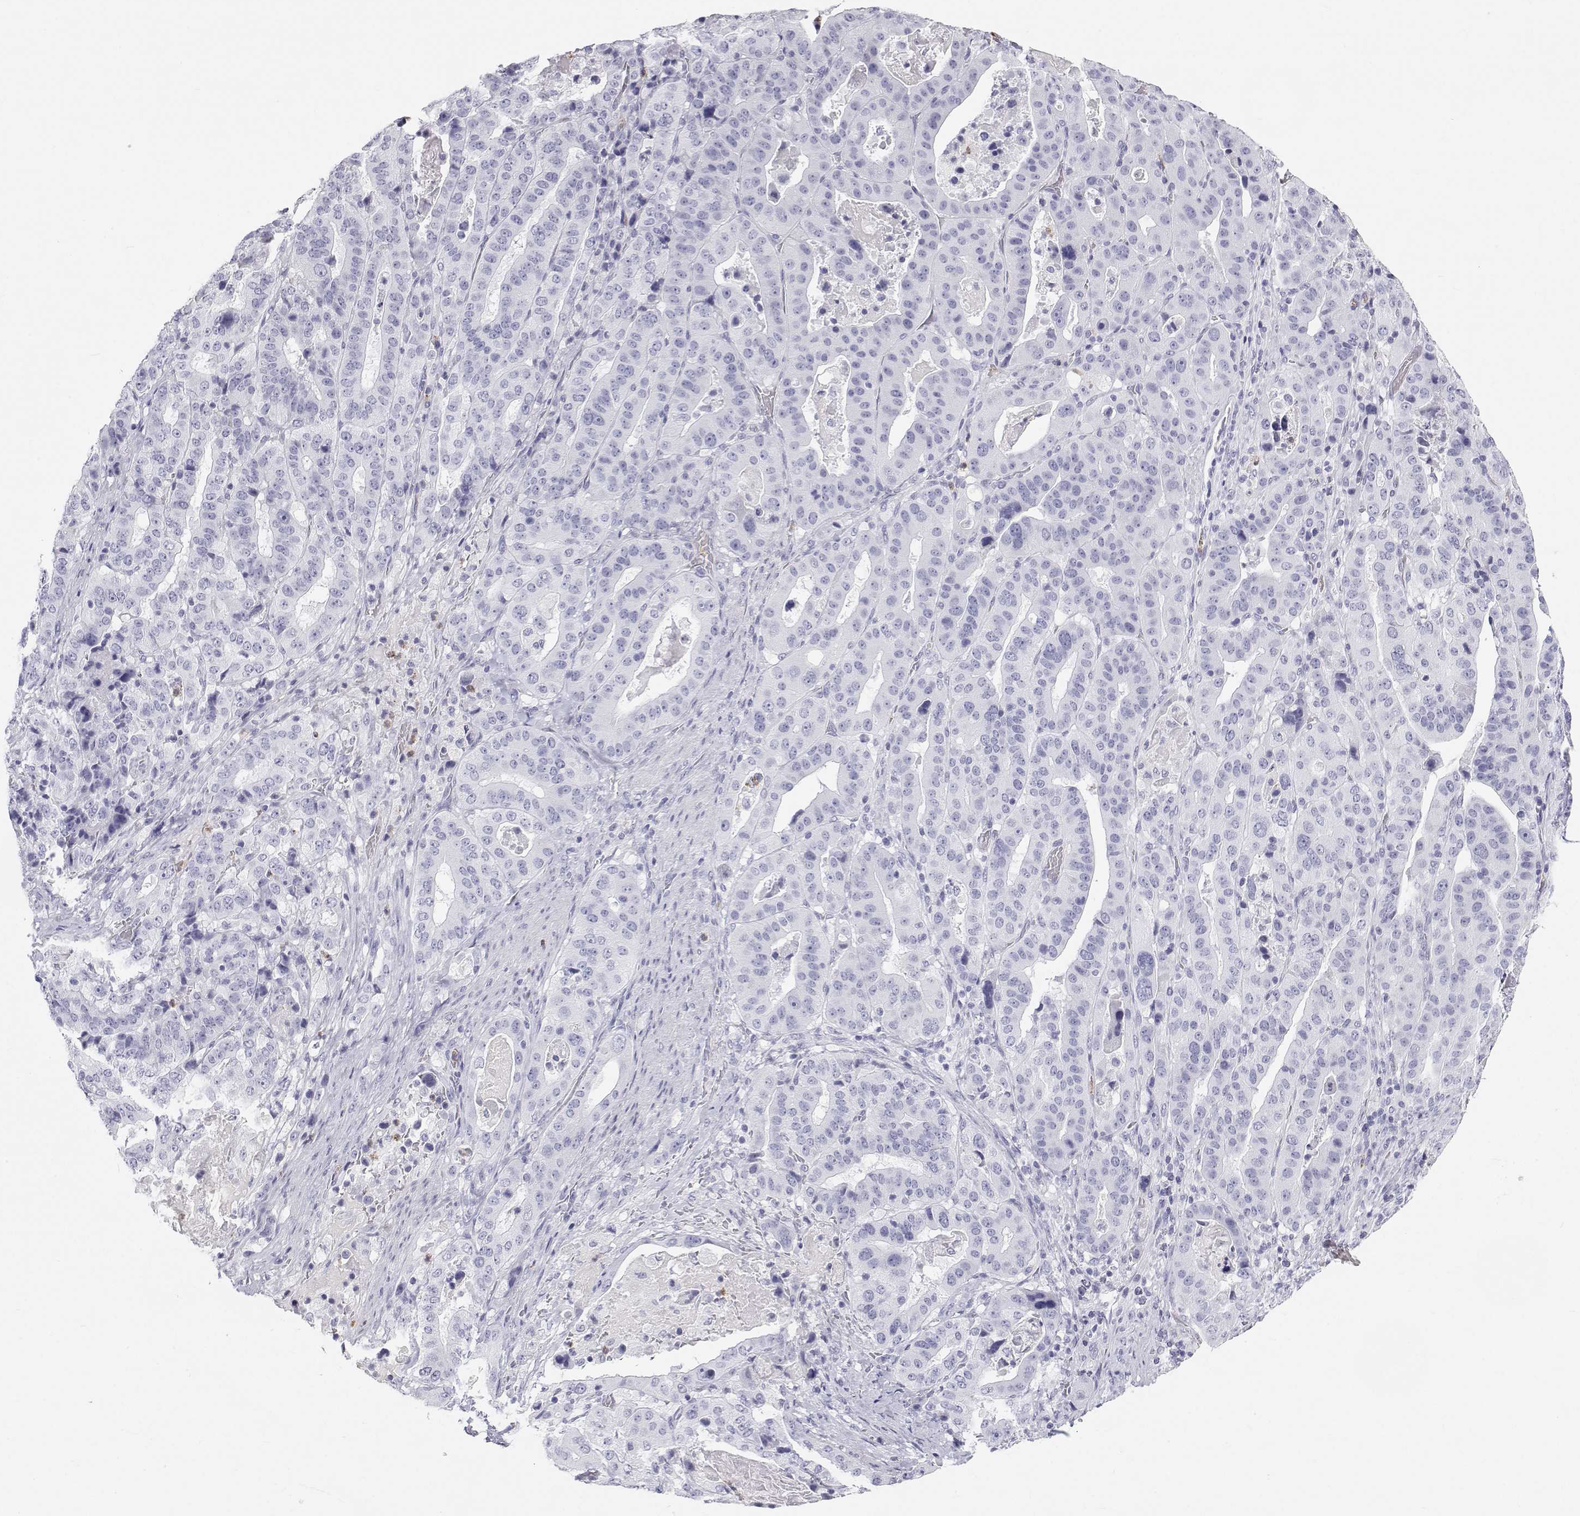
{"staining": {"intensity": "negative", "quantity": "none", "location": "none"}, "tissue": "stomach cancer", "cell_type": "Tumor cells", "image_type": "cancer", "snomed": [{"axis": "morphology", "description": "Adenocarcinoma, NOS"}, {"axis": "topography", "description": "Stomach"}], "caption": "IHC image of neoplastic tissue: stomach cancer stained with DAB exhibits no significant protein expression in tumor cells.", "gene": "SFTPB", "patient": {"sex": "male", "age": 48}}